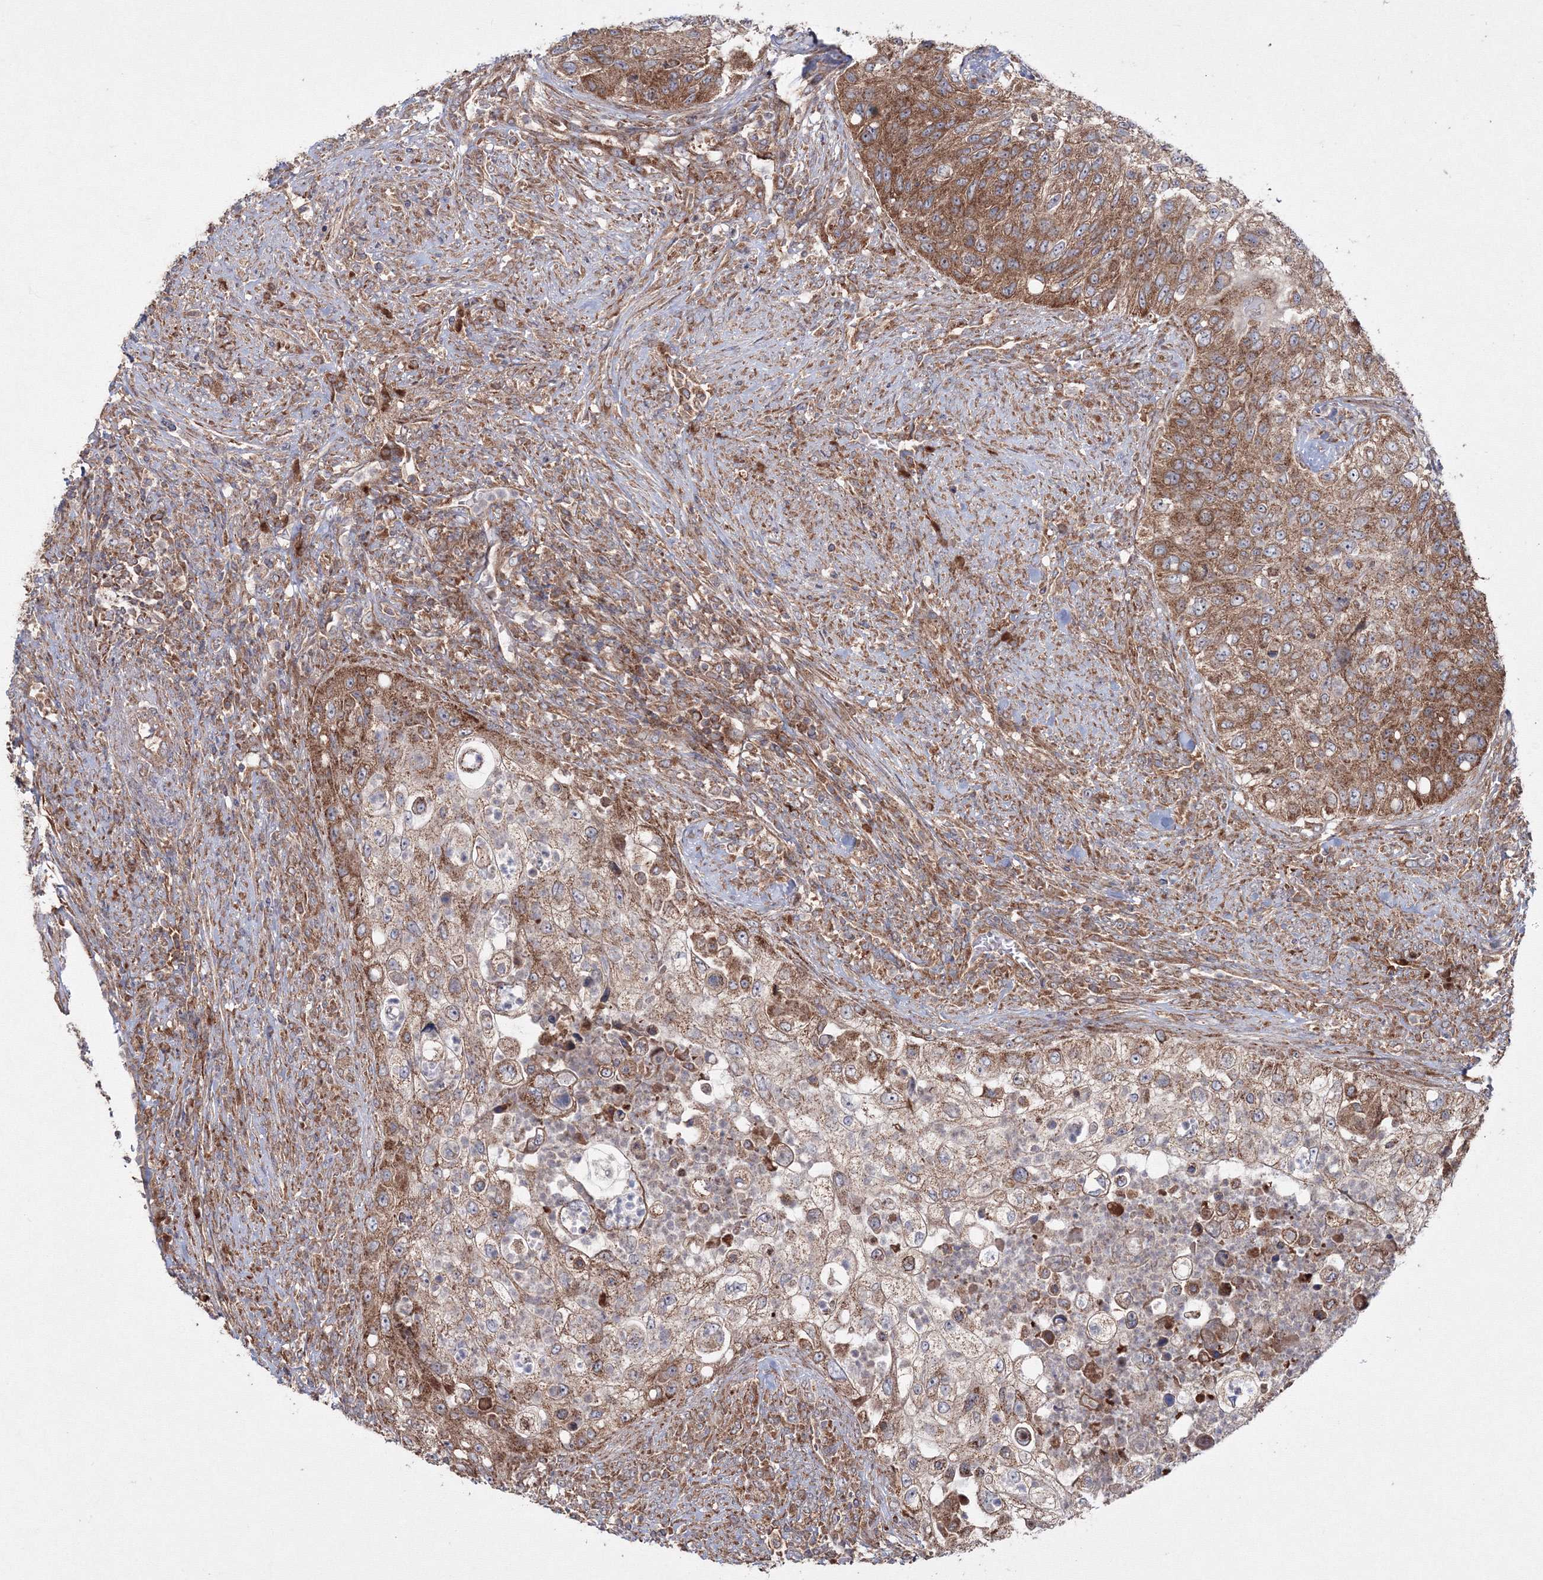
{"staining": {"intensity": "strong", "quantity": "25%-75%", "location": "cytoplasmic/membranous"}, "tissue": "urothelial cancer", "cell_type": "Tumor cells", "image_type": "cancer", "snomed": [{"axis": "morphology", "description": "Urothelial carcinoma, High grade"}, {"axis": "topography", "description": "Urinary bladder"}], "caption": "Approximately 25%-75% of tumor cells in urothelial cancer display strong cytoplasmic/membranous protein positivity as visualized by brown immunohistochemical staining.", "gene": "PEX13", "patient": {"sex": "female", "age": 60}}